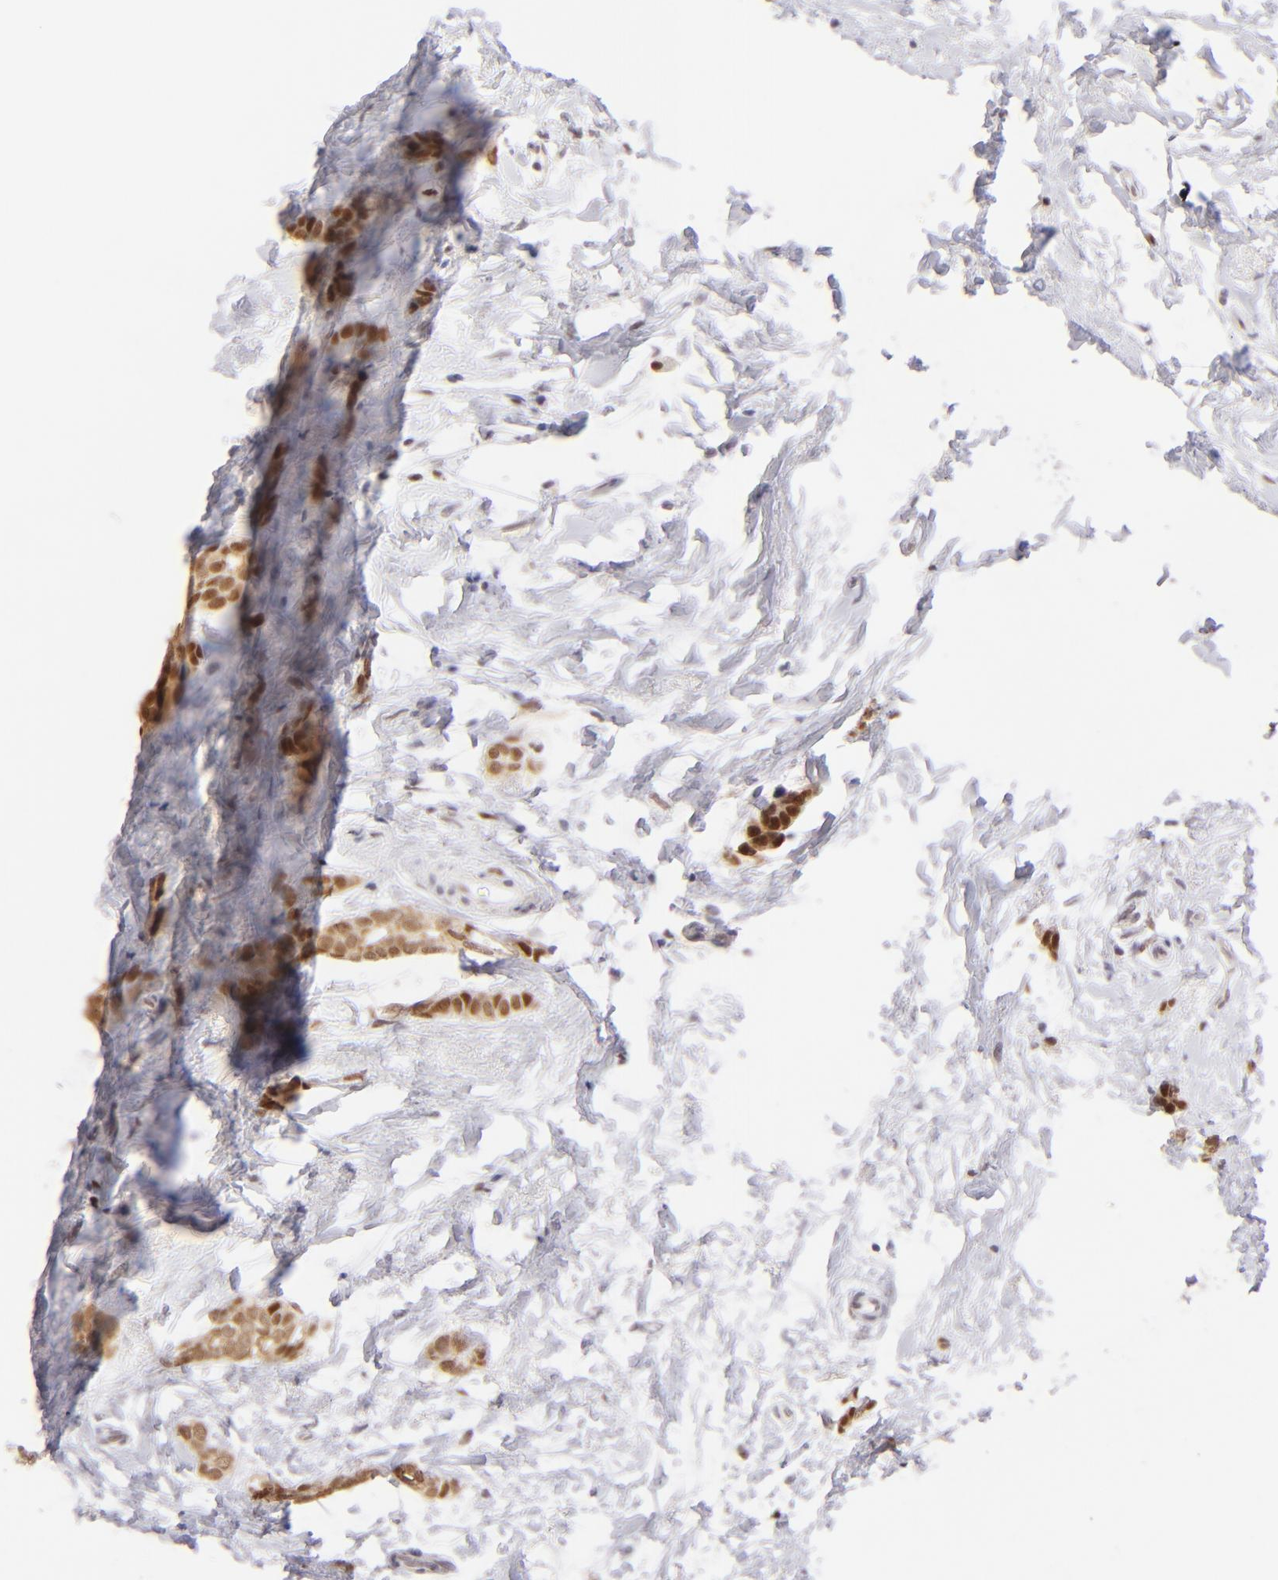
{"staining": {"intensity": "moderate", "quantity": ">75%", "location": "cytoplasmic/membranous,nuclear"}, "tissue": "breast cancer", "cell_type": "Tumor cells", "image_type": "cancer", "snomed": [{"axis": "morphology", "description": "Duct carcinoma"}, {"axis": "topography", "description": "Breast"}], "caption": "Immunohistochemical staining of breast infiltrating ductal carcinoma reveals moderate cytoplasmic/membranous and nuclear protein expression in about >75% of tumor cells.", "gene": "POU2F1", "patient": {"sex": "female", "age": 54}}